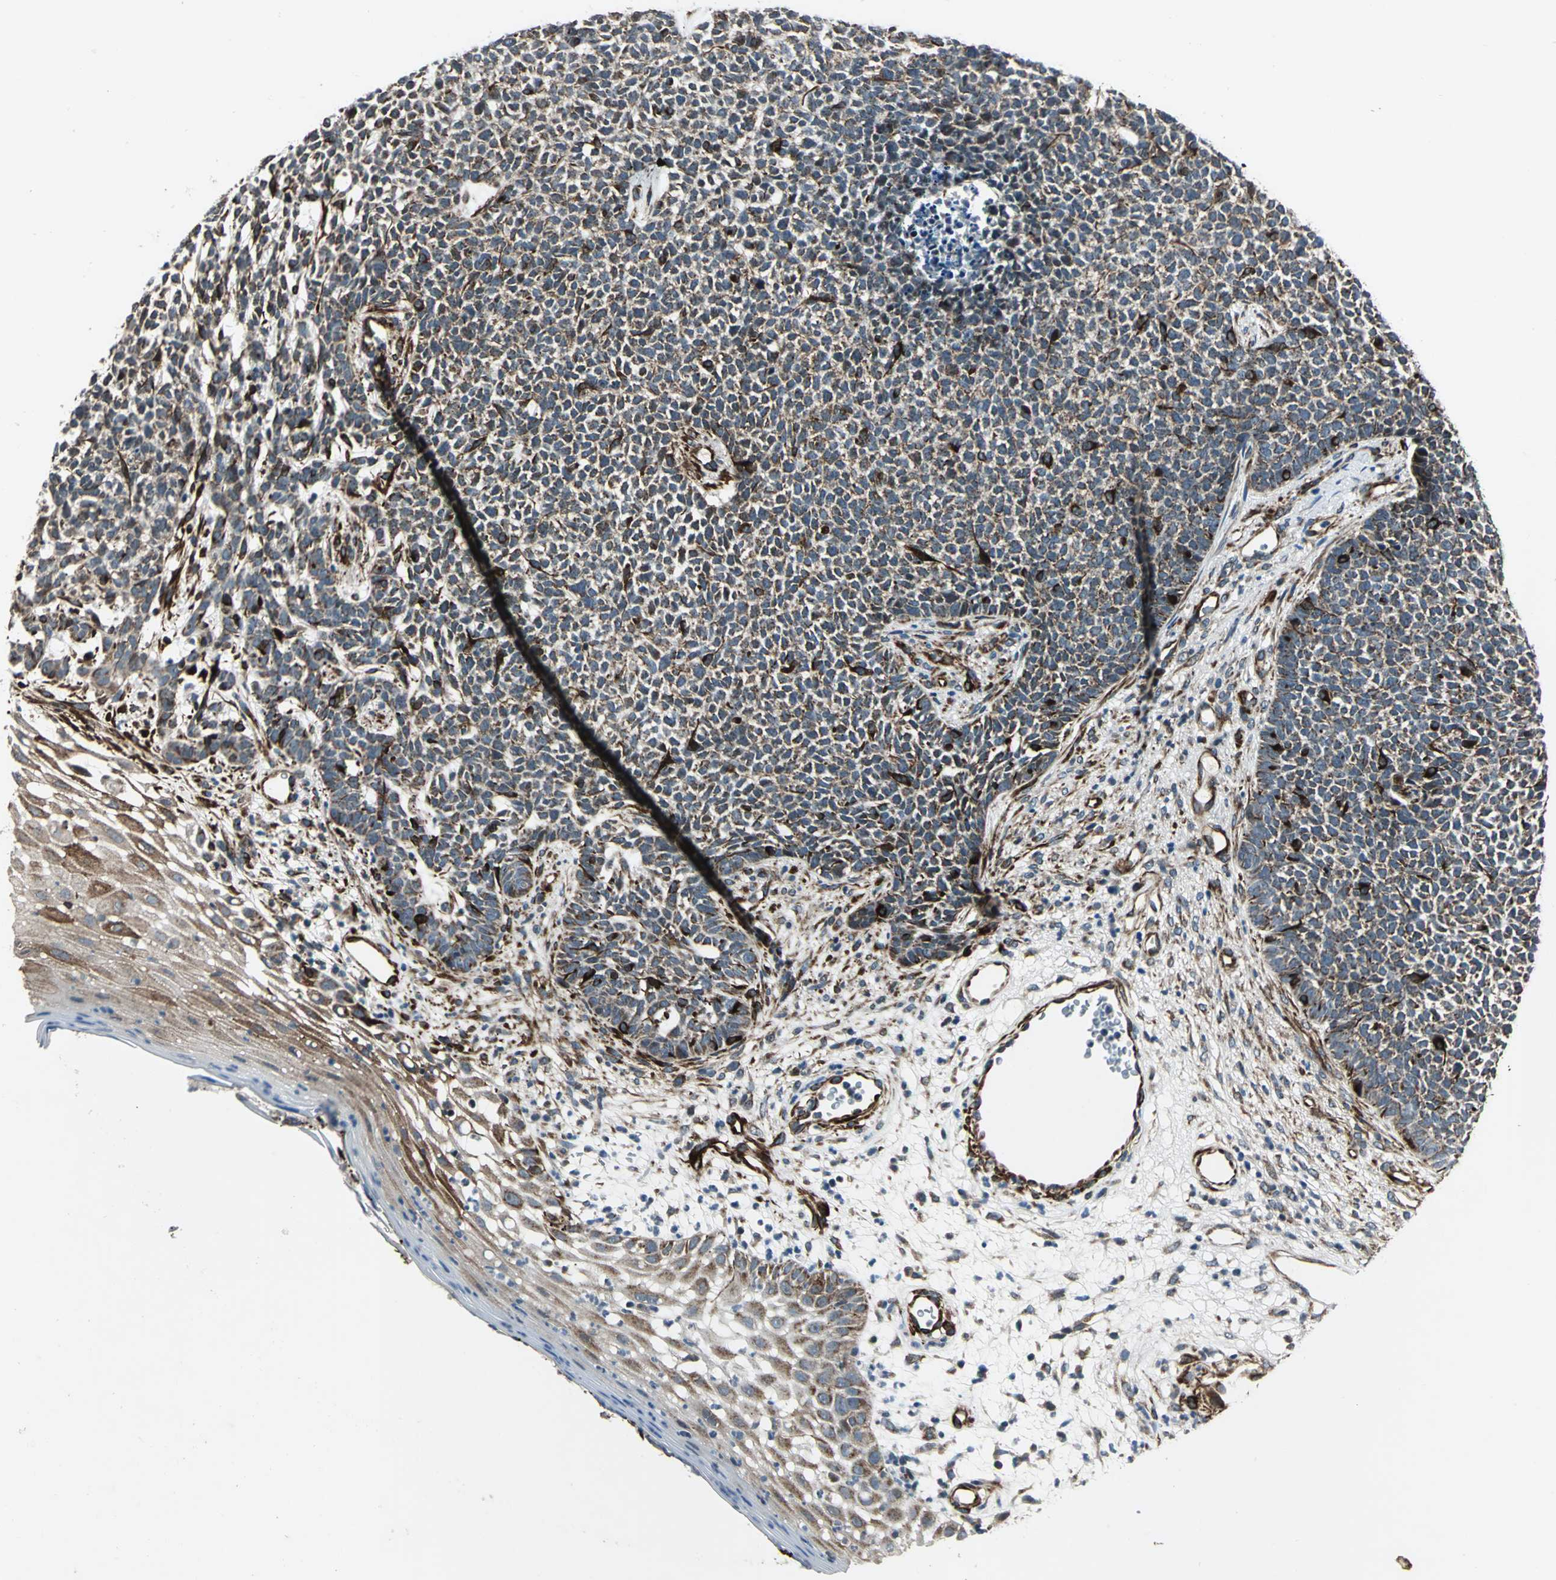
{"staining": {"intensity": "moderate", "quantity": "25%-75%", "location": "cytoplasmic/membranous"}, "tissue": "skin cancer", "cell_type": "Tumor cells", "image_type": "cancer", "snomed": [{"axis": "morphology", "description": "Basal cell carcinoma"}, {"axis": "topography", "description": "Skin"}], "caption": "This is an image of immunohistochemistry (IHC) staining of skin cancer, which shows moderate positivity in the cytoplasmic/membranous of tumor cells.", "gene": "EXD2", "patient": {"sex": "female", "age": 84}}